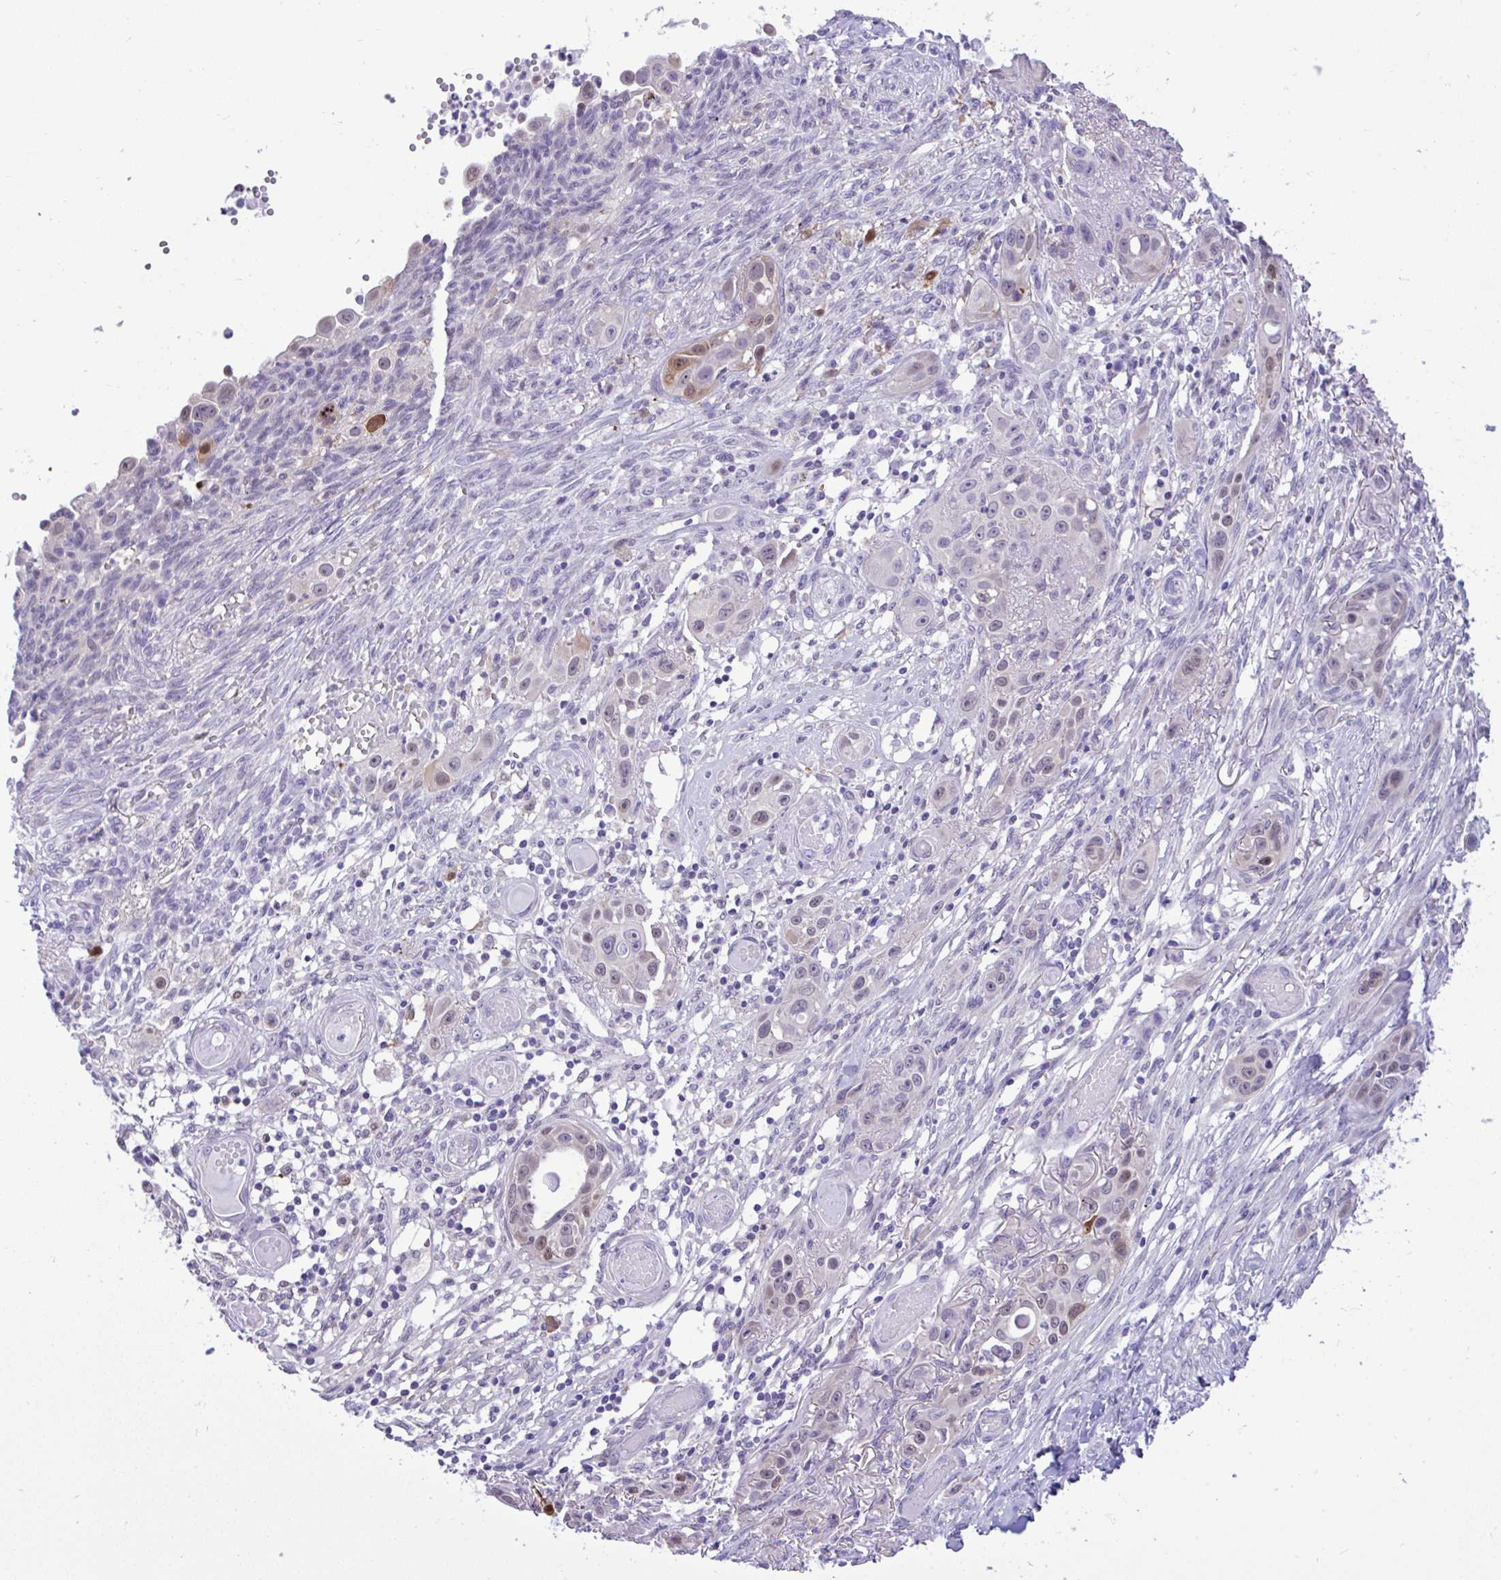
{"staining": {"intensity": "weak", "quantity": "<25%", "location": "nuclear"}, "tissue": "skin cancer", "cell_type": "Tumor cells", "image_type": "cancer", "snomed": [{"axis": "morphology", "description": "Squamous cell carcinoma, NOS"}, {"axis": "topography", "description": "Skin"}], "caption": "IHC of human skin cancer exhibits no expression in tumor cells.", "gene": "ZNF485", "patient": {"sex": "female", "age": 69}}